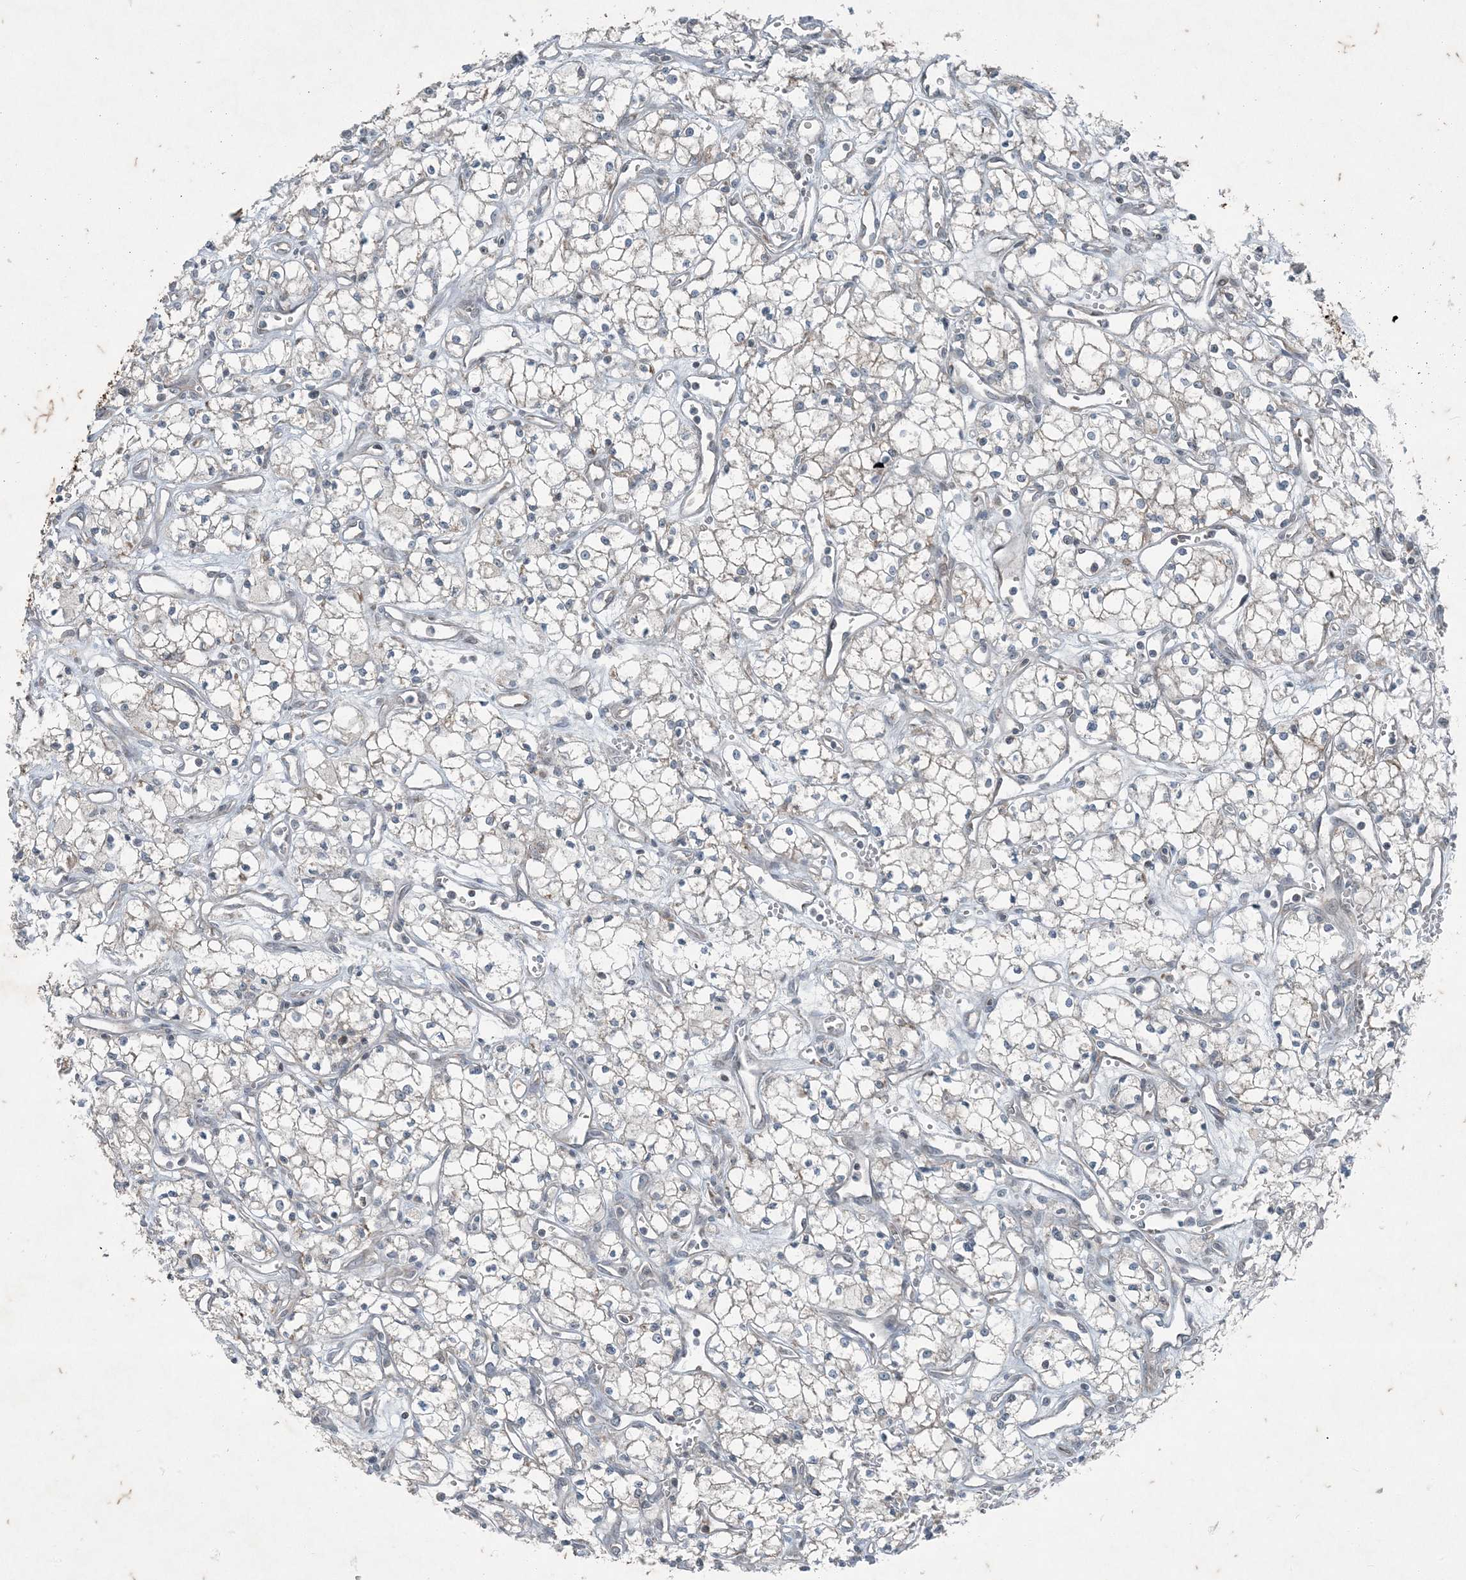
{"staining": {"intensity": "negative", "quantity": "none", "location": "none"}, "tissue": "renal cancer", "cell_type": "Tumor cells", "image_type": "cancer", "snomed": [{"axis": "morphology", "description": "Adenocarcinoma, NOS"}, {"axis": "topography", "description": "Kidney"}], "caption": "This photomicrograph is of renal adenocarcinoma stained with immunohistochemistry to label a protein in brown with the nuclei are counter-stained blue. There is no staining in tumor cells. (Stains: DAB (3,3'-diaminobenzidine) immunohistochemistry with hematoxylin counter stain, Microscopy: brightfield microscopy at high magnification).", "gene": "PC", "patient": {"sex": "male", "age": 59}}